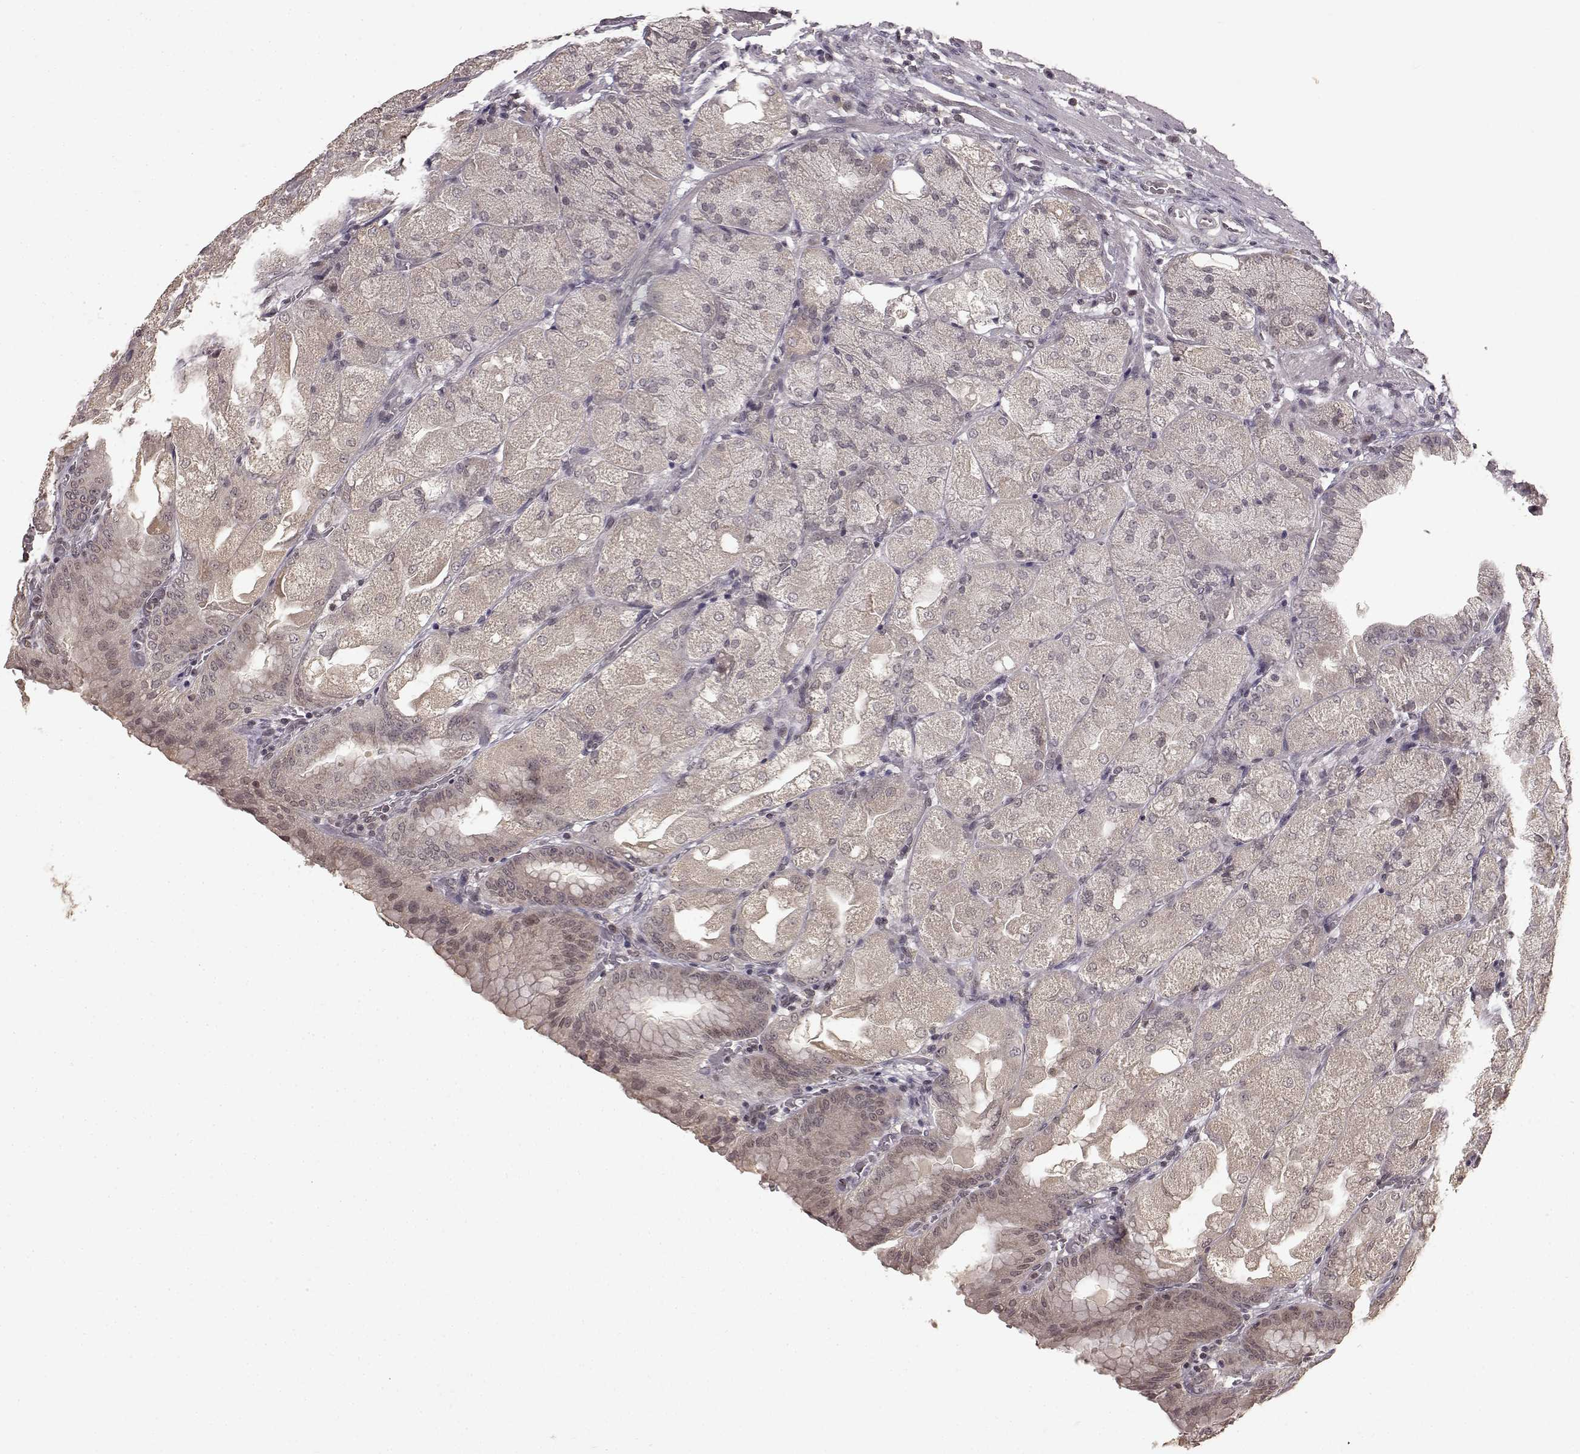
{"staining": {"intensity": "weak", "quantity": "<25%", "location": "cytoplasmic/membranous"}, "tissue": "stomach", "cell_type": "Glandular cells", "image_type": "normal", "snomed": [{"axis": "morphology", "description": "Normal tissue, NOS"}, {"axis": "topography", "description": "Stomach, upper"}, {"axis": "topography", "description": "Stomach"}, {"axis": "topography", "description": "Stomach, lower"}], "caption": "This is an immunohistochemistry photomicrograph of benign stomach. There is no positivity in glandular cells.", "gene": "NTRK2", "patient": {"sex": "male", "age": 62}}